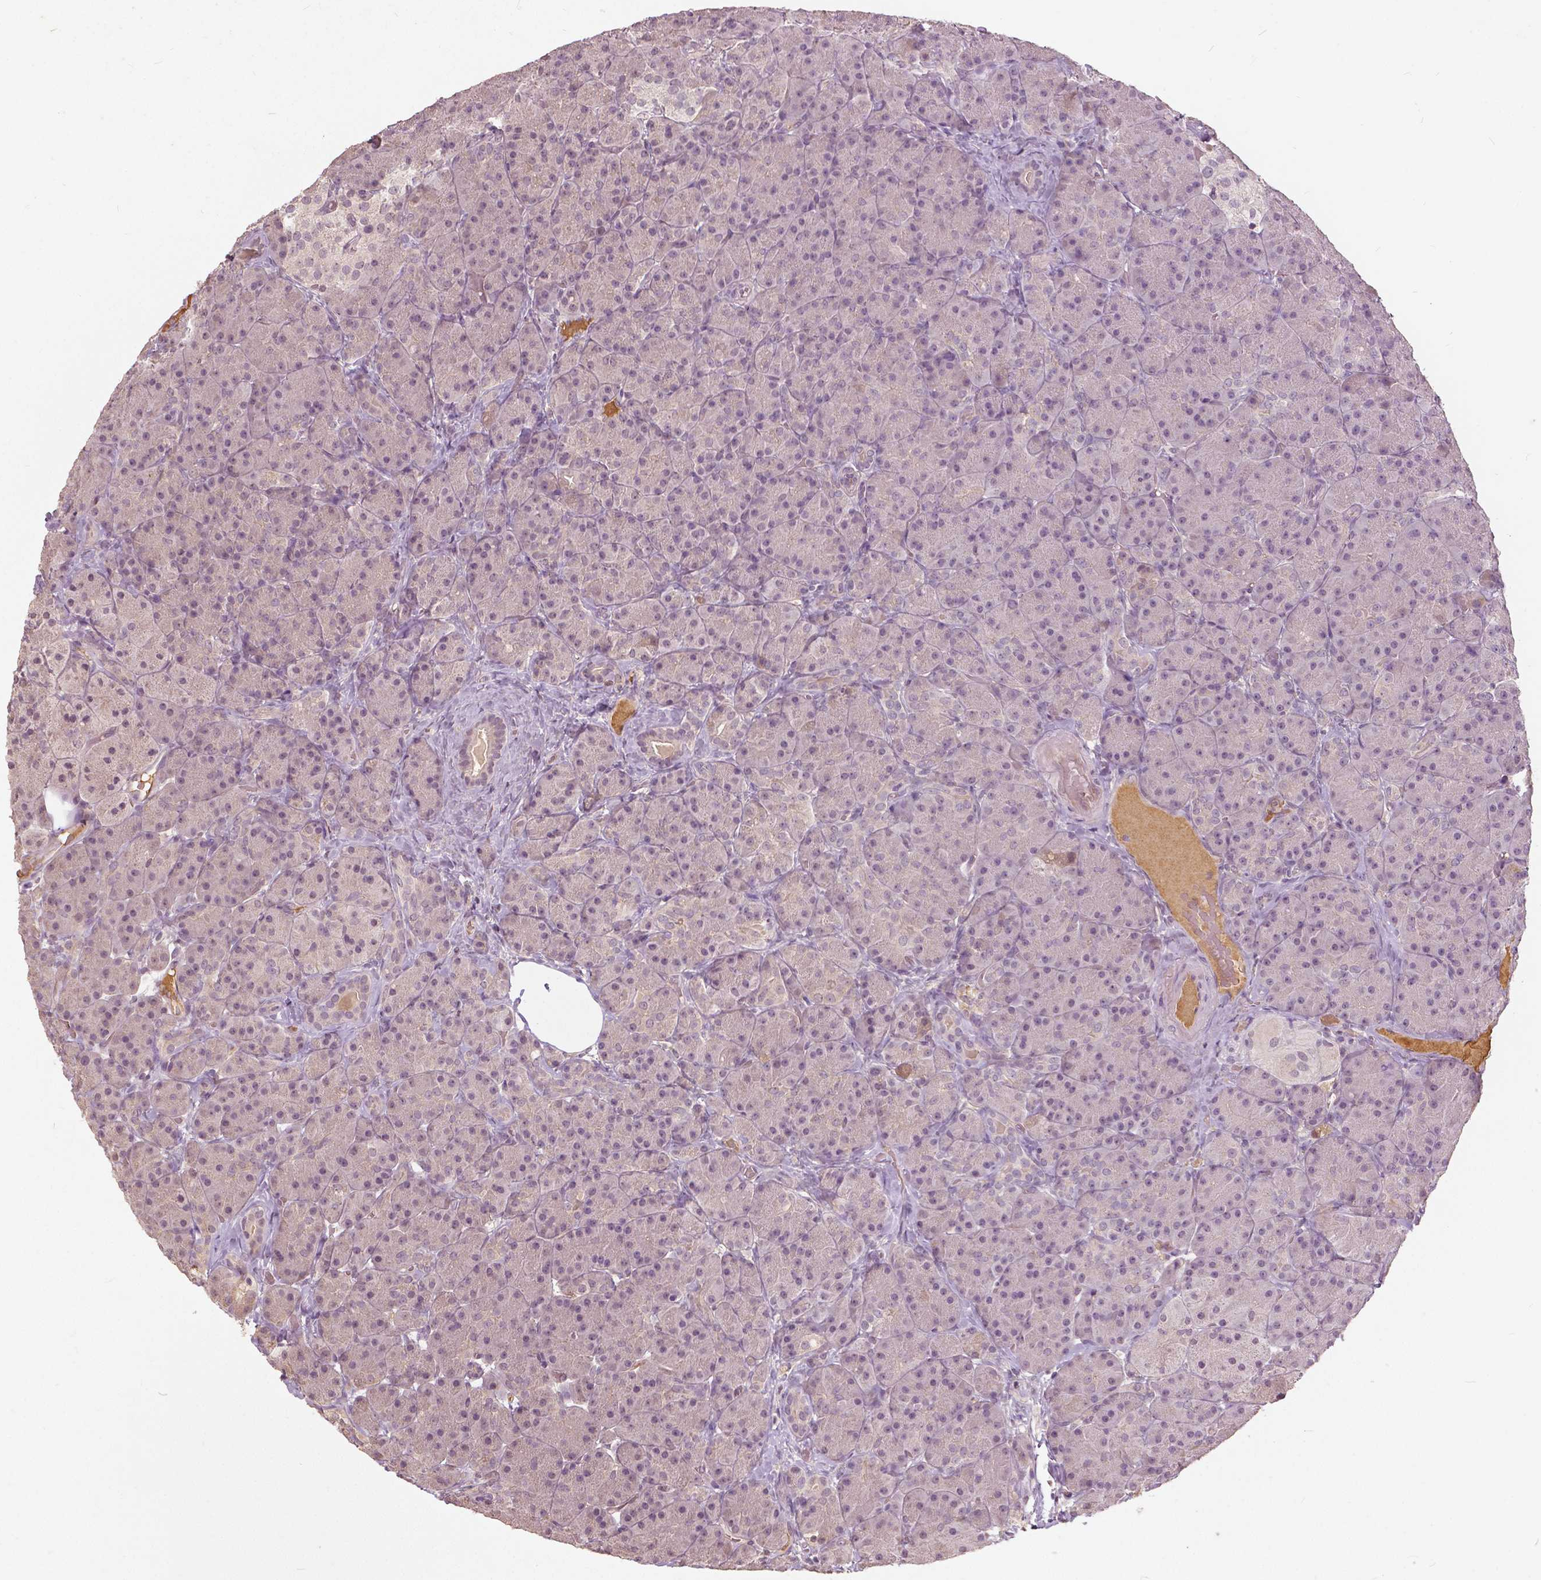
{"staining": {"intensity": "weak", "quantity": "25%-75%", "location": "nuclear"}, "tissue": "pancreas", "cell_type": "Exocrine glandular cells", "image_type": "normal", "snomed": [{"axis": "morphology", "description": "Normal tissue, NOS"}, {"axis": "topography", "description": "Pancreas"}], "caption": "Weak nuclear staining is identified in about 25%-75% of exocrine glandular cells in normal pancreas.", "gene": "ANGPTL4", "patient": {"sex": "male", "age": 57}}